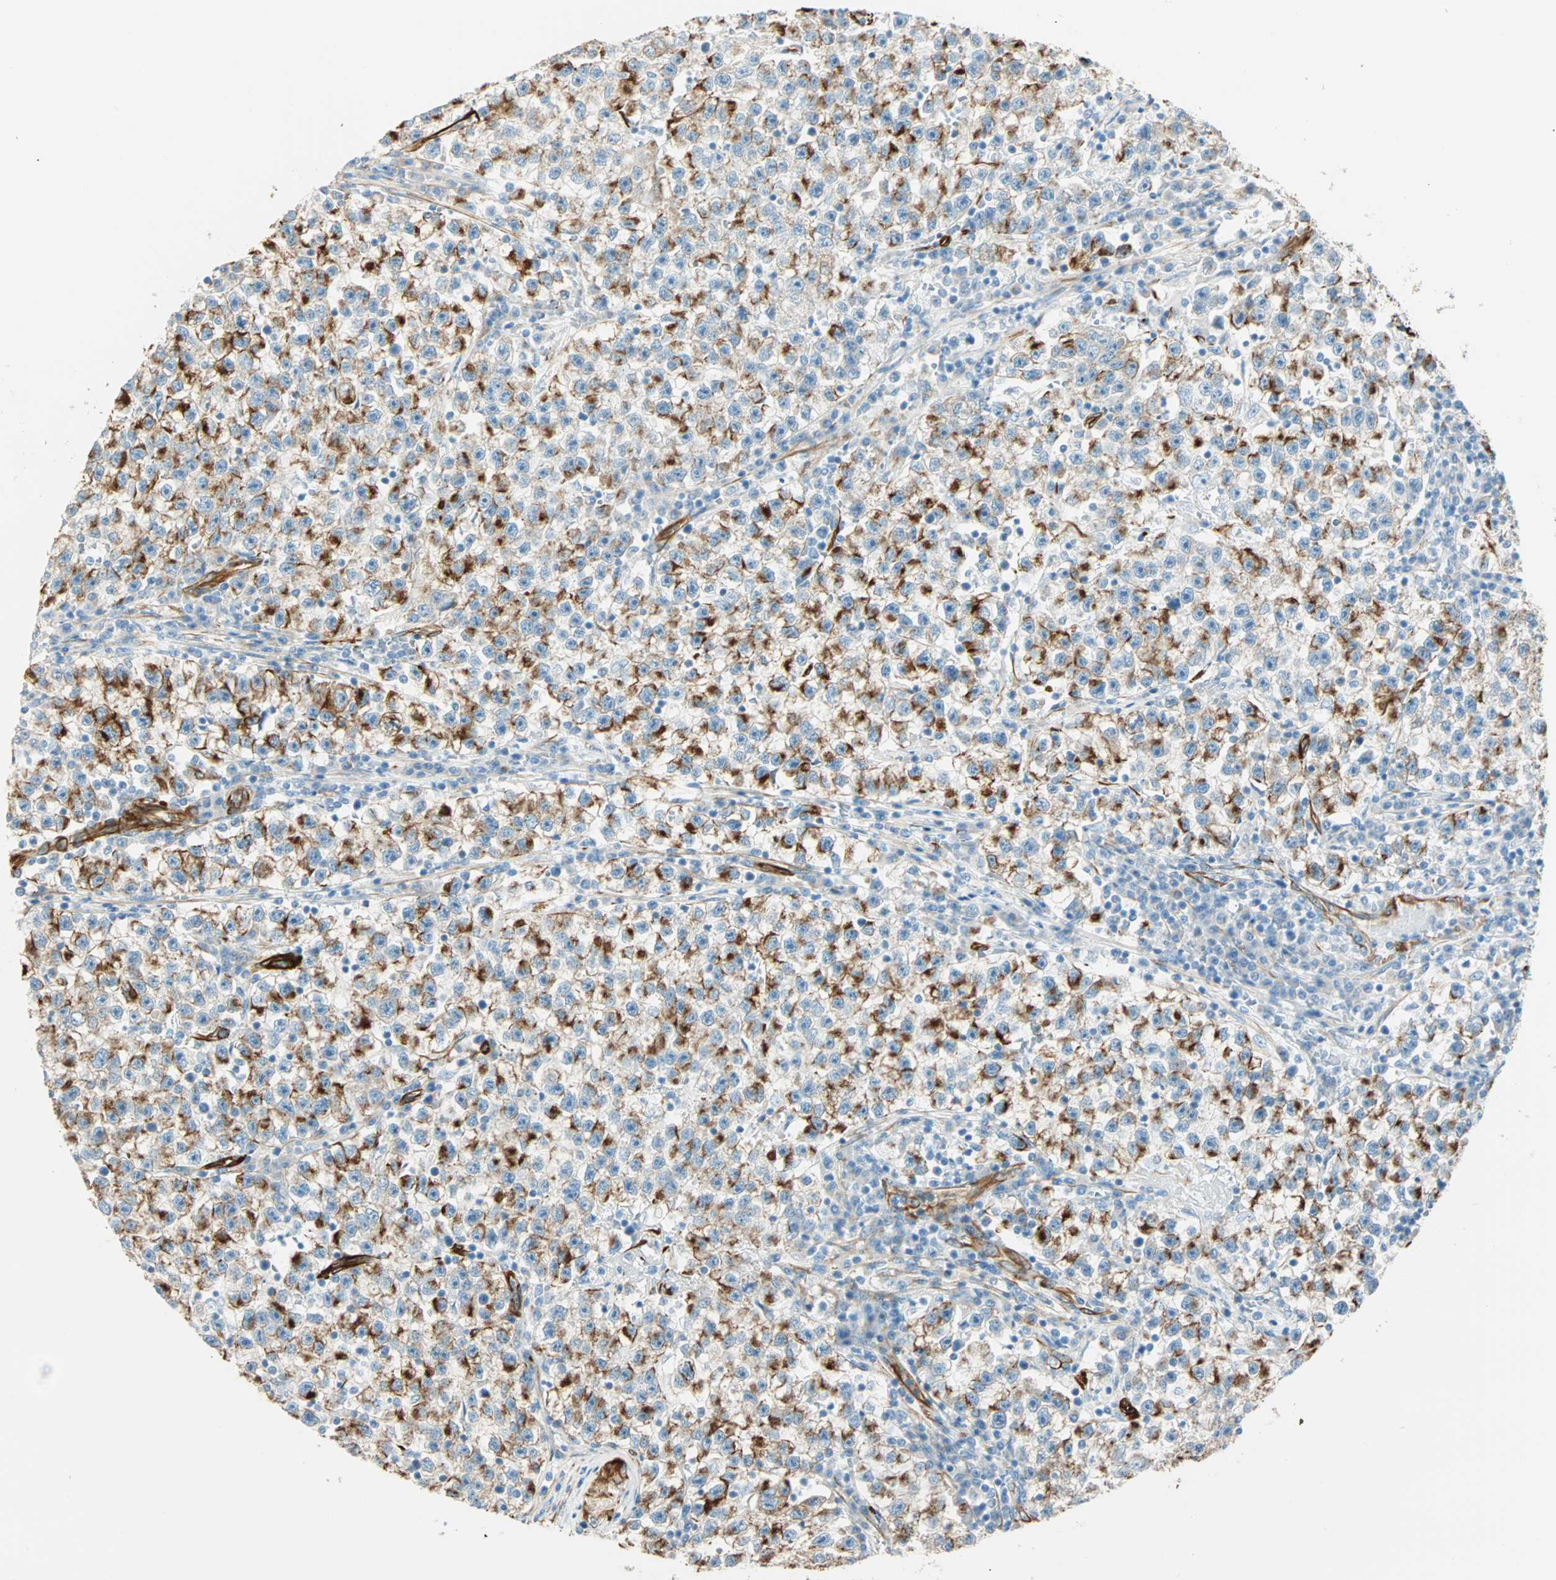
{"staining": {"intensity": "strong", "quantity": "25%-75%", "location": "cytoplasmic/membranous"}, "tissue": "testis cancer", "cell_type": "Tumor cells", "image_type": "cancer", "snomed": [{"axis": "morphology", "description": "Seminoma, NOS"}, {"axis": "topography", "description": "Testis"}], "caption": "The photomicrograph reveals staining of testis cancer, revealing strong cytoplasmic/membranous protein staining (brown color) within tumor cells.", "gene": "NES", "patient": {"sex": "male", "age": 22}}